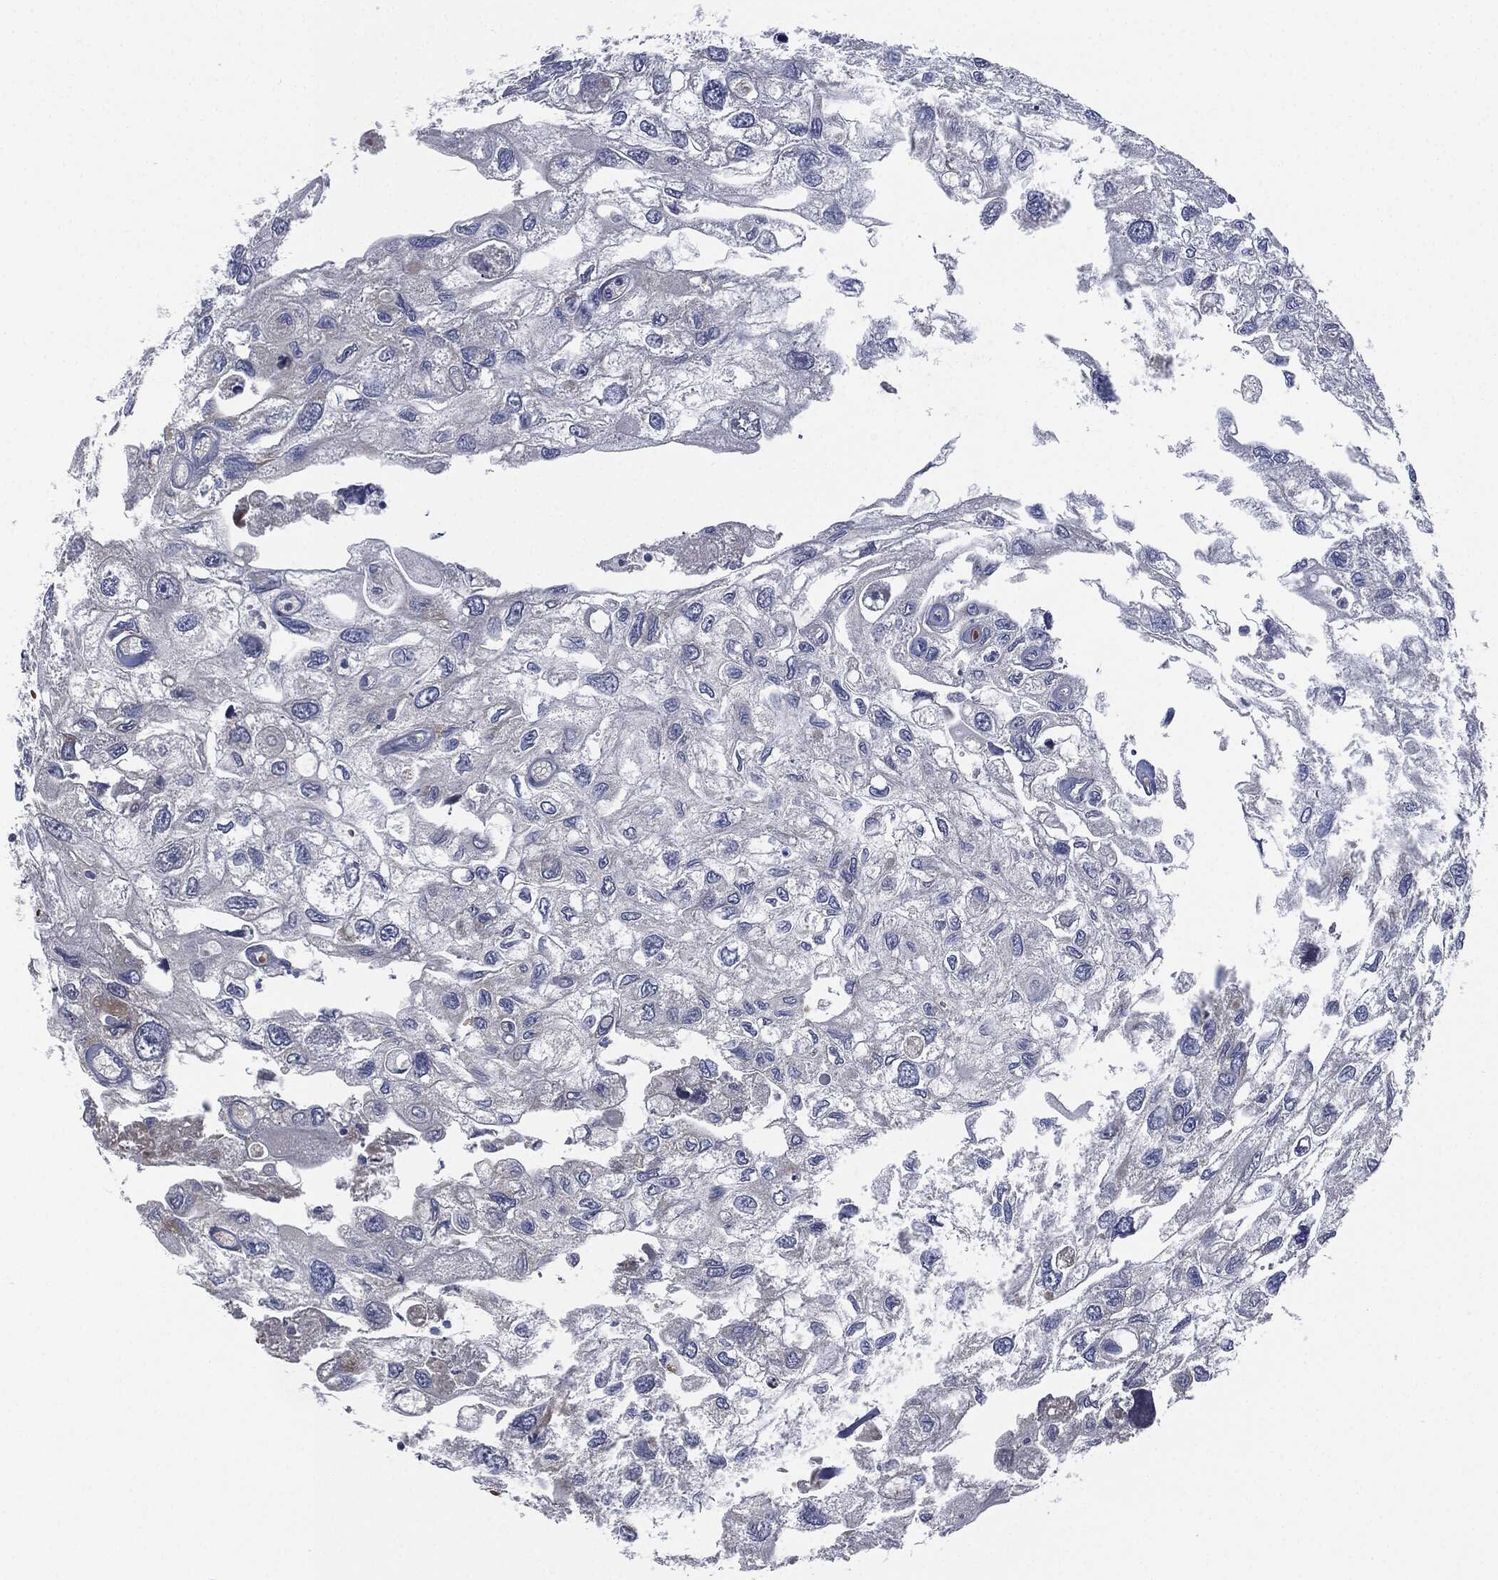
{"staining": {"intensity": "negative", "quantity": "none", "location": "none"}, "tissue": "urothelial cancer", "cell_type": "Tumor cells", "image_type": "cancer", "snomed": [{"axis": "morphology", "description": "Urothelial carcinoma, High grade"}, {"axis": "topography", "description": "Urinary bladder"}], "caption": "This is a image of IHC staining of high-grade urothelial carcinoma, which shows no expression in tumor cells.", "gene": "SIGLEC9", "patient": {"sex": "male", "age": 59}}